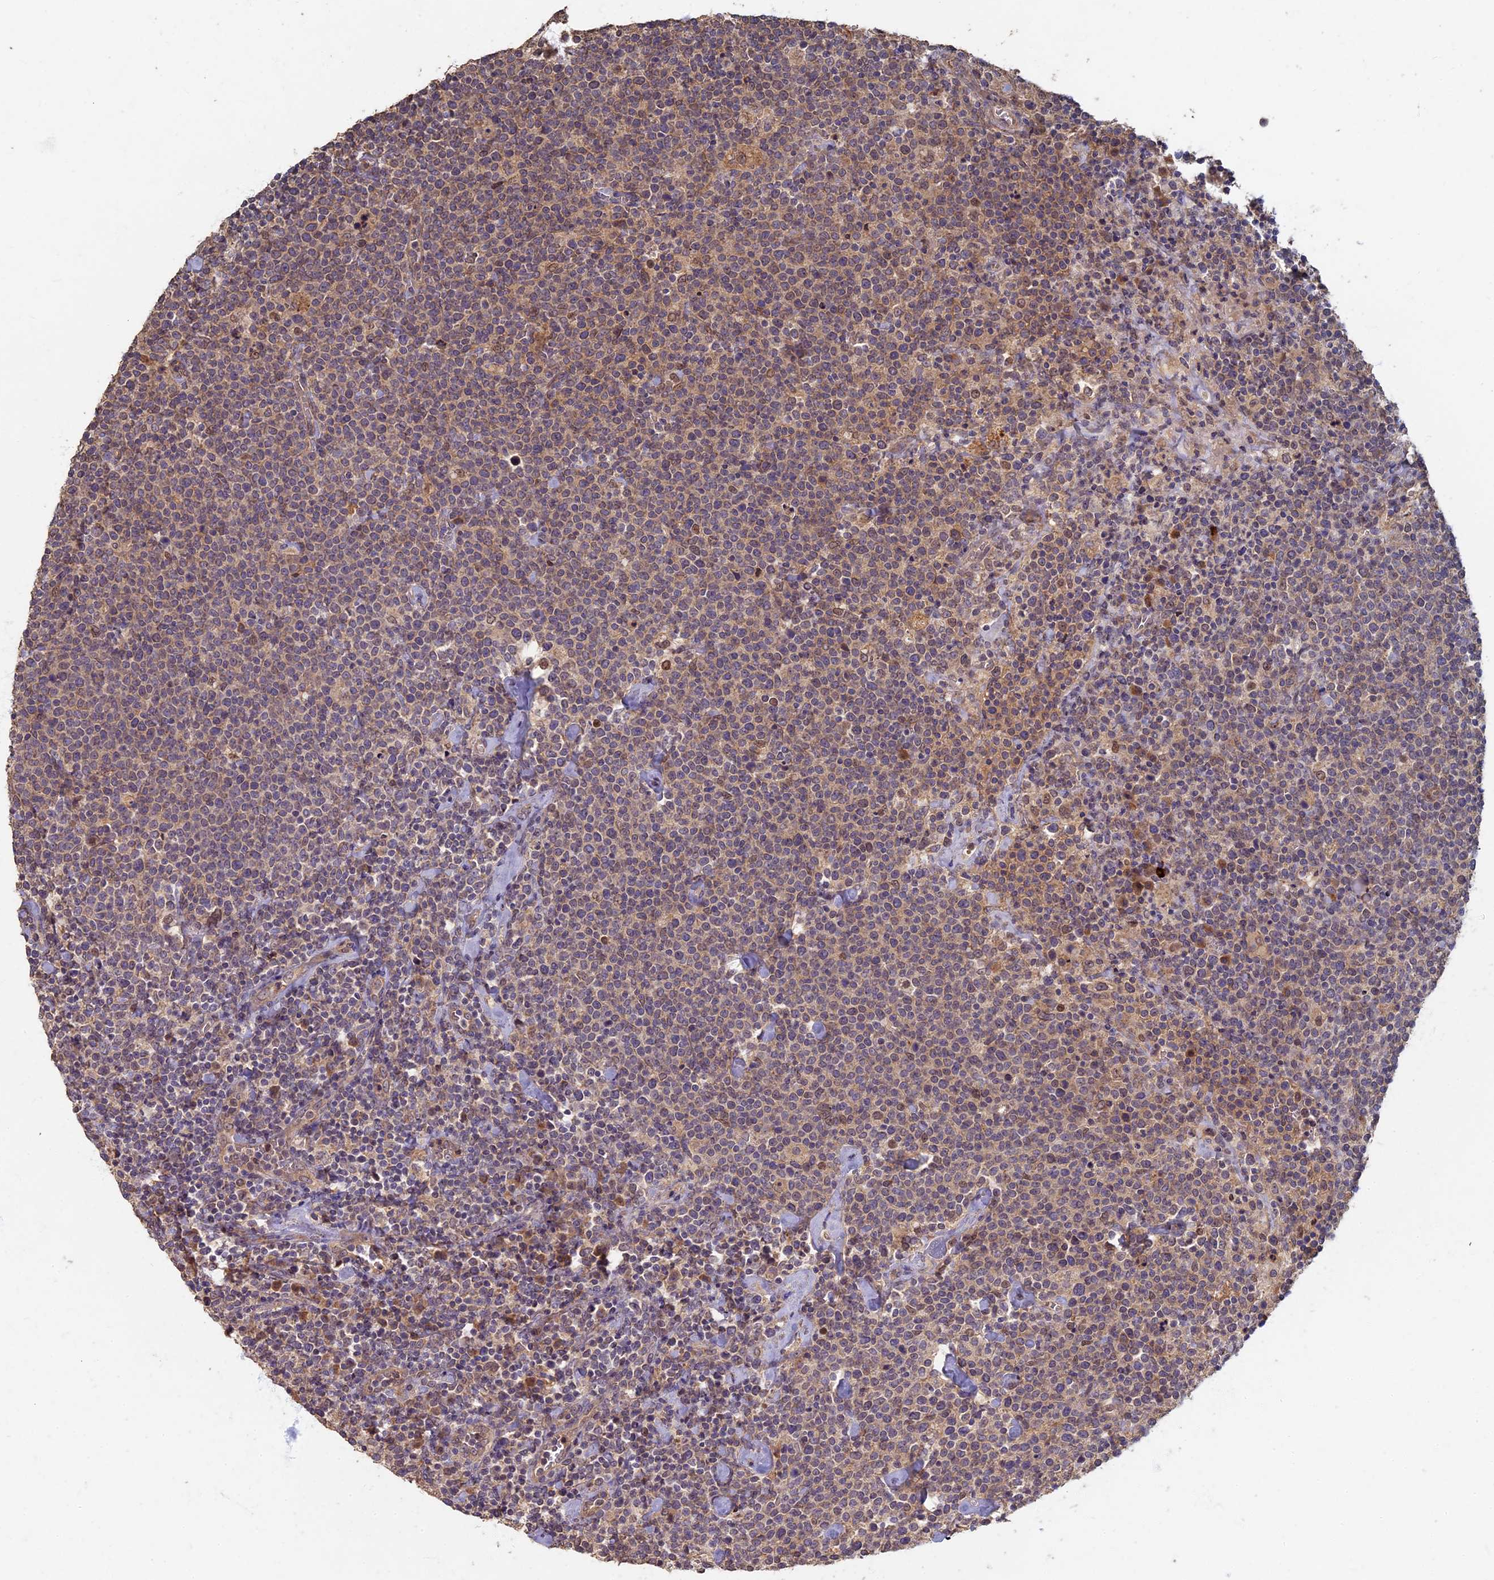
{"staining": {"intensity": "weak", "quantity": "25%-75%", "location": "cytoplasmic/membranous"}, "tissue": "lymphoma", "cell_type": "Tumor cells", "image_type": "cancer", "snomed": [{"axis": "morphology", "description": "Malignant lymphoma, non-Hodgkin's type, High grade"}, {"axis": "topography", "description": "Lymph node"}], "caption": "Immunohistochemistry (IHC) photomicrograph of neoplastic tissue: malignant lymphoma, non-Hodgkin's type (high-grade) stained using immunohistochemistry (IHC) shows low levels of weak protein expression localized specifically in the cytoplasmic/membranous of tumor cells, appearing as a cytoplasmic/membranous brown color.", "gene": "RSPH3", "patient": {"sex": "male", "age": 61}}